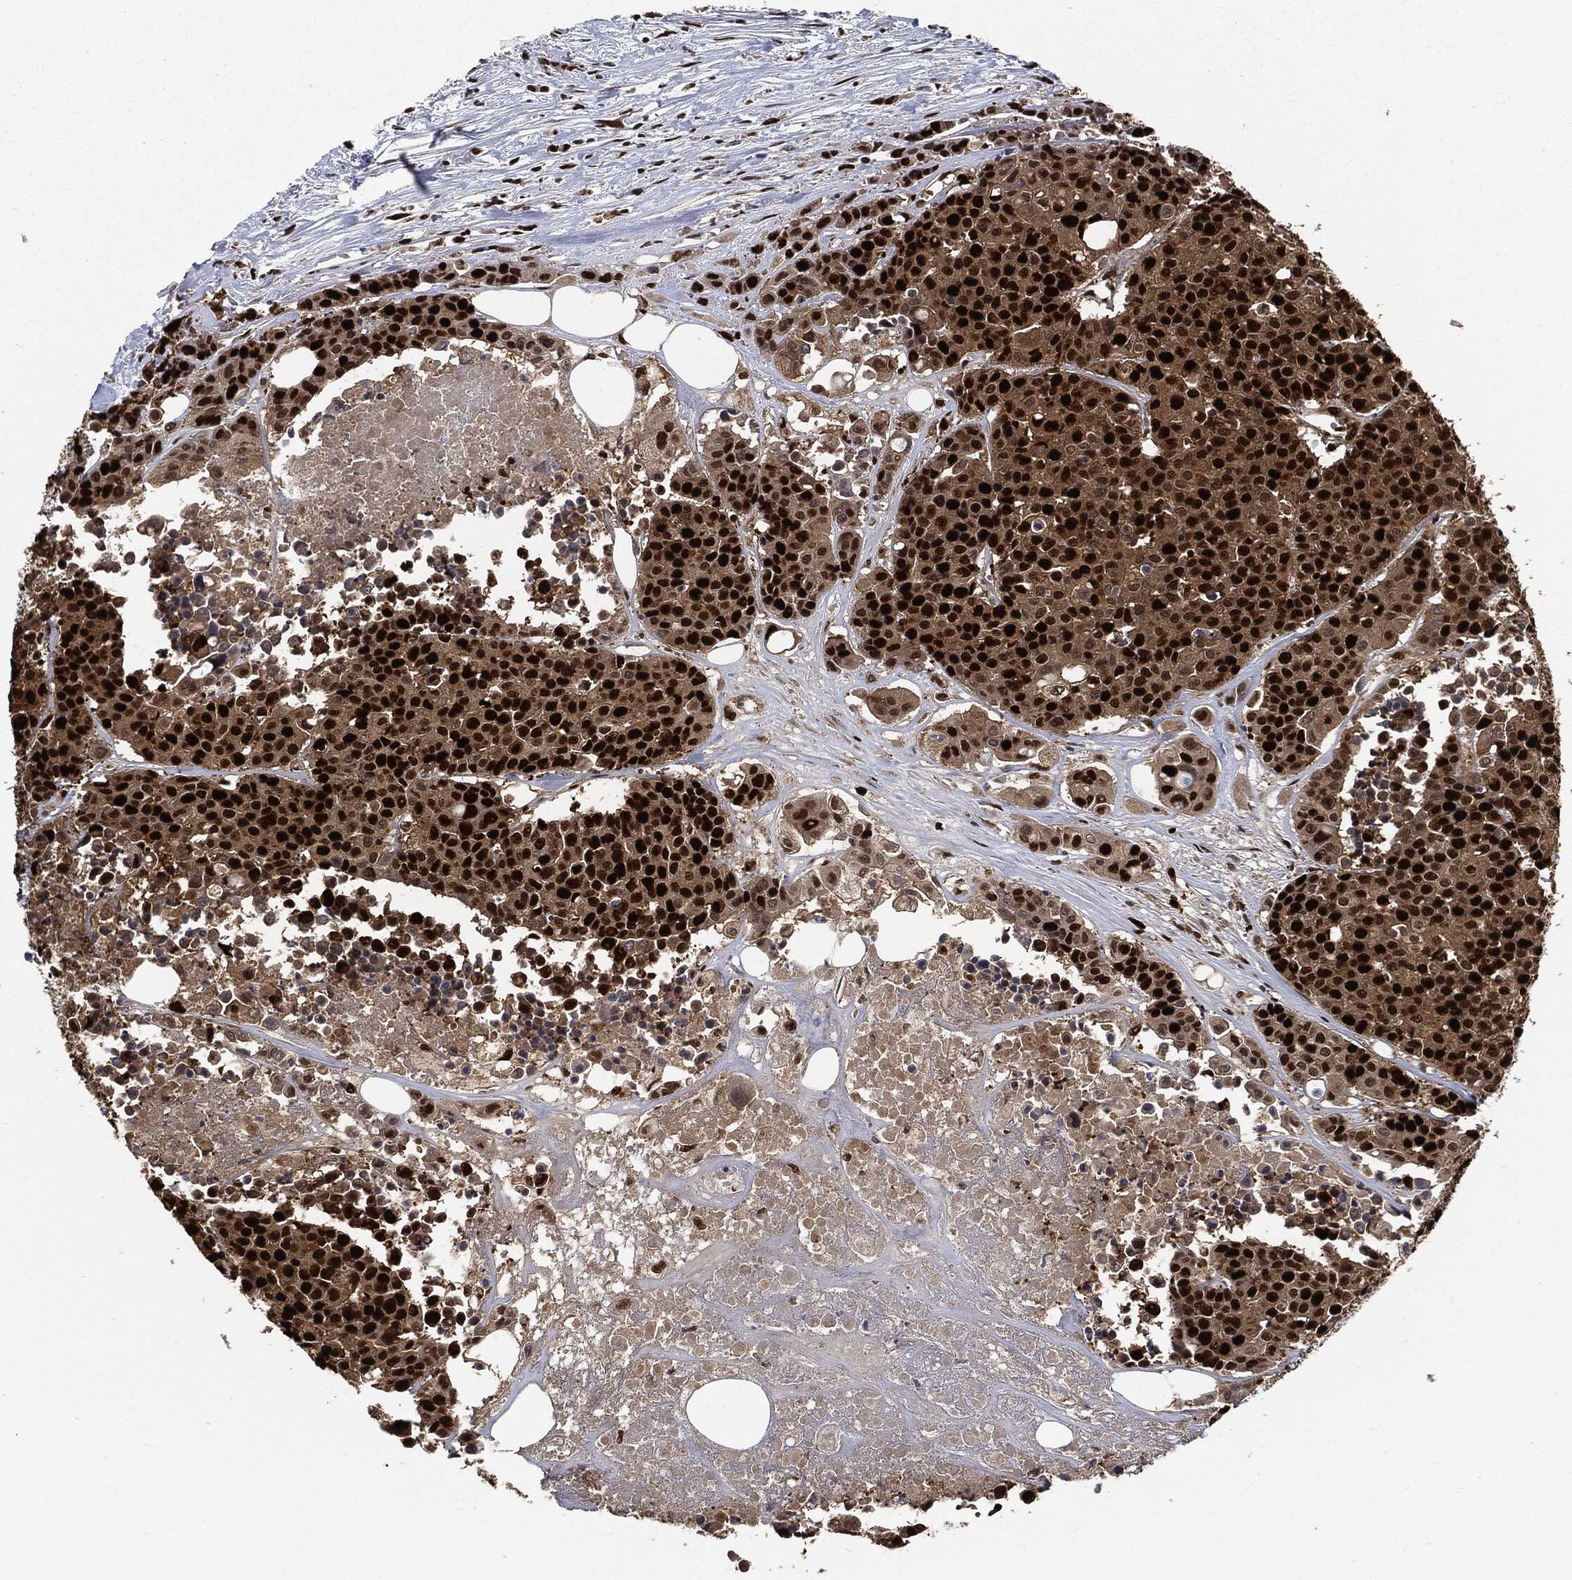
{"staining": {"intensity": "strong", "quantity": ">75%", "location": "nuclear"}, "tissue": "carcinoid", "cell_type": "Tumor cells", "image_type": "cancer", "snomed": [{"axis": "morphology", "description": "Carcinoid, malignant, NOS"}, {"axis": "topography", "description": "Colon"}], "caption": "A high-resolution histopathology image shows immunohistochemistry (IHC) staining of malignant carcinoid, which displays strong nuclear positivity in approximately >75% of tumor cells.", "gene": "PCNA", "patient": {"sex": "male", "age": 81}}